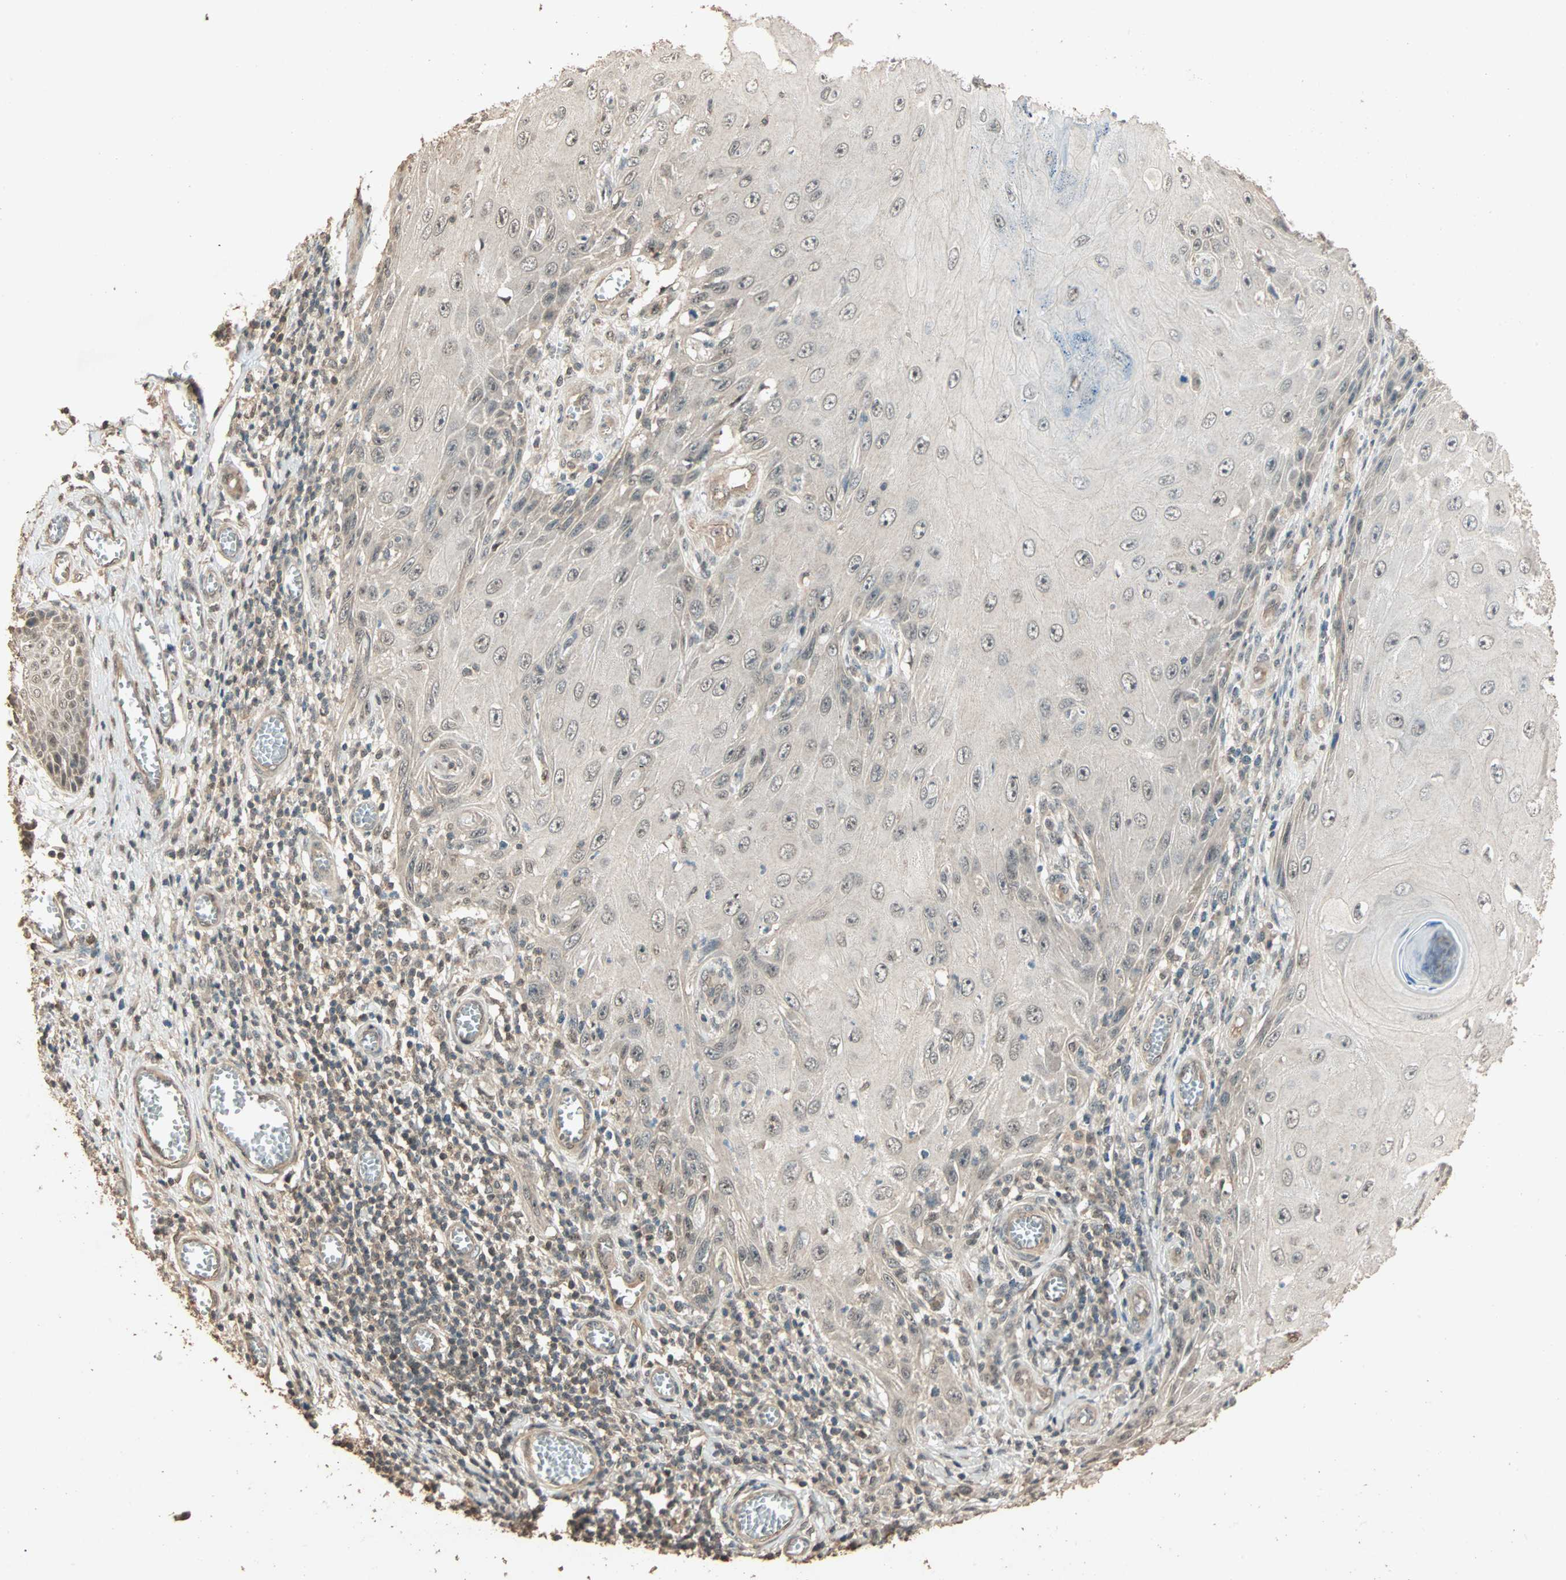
{"staining": {"intensity": "weak", "quantity": ">75%", "location": "cytoplasmic/membranous,nuclear"}, "tissue": "skin cancer", "cell_type": "Tumor cells", "image_type": "cancer", "snomed": [{"axis": "morphology", "description": "Squamous cell carcinoma, NOS"}, {"axis": "topography", "description": "Skin"}], "caption": "About >75% of tumor cells in skin squamous cell carcinoma show weak cytoplasmic/membranous and nuclear protein staining as visualized by brown immunohistochemical staining.", "gene": "ZBTB33", "patient": {"sex": "female", "age": 73}}